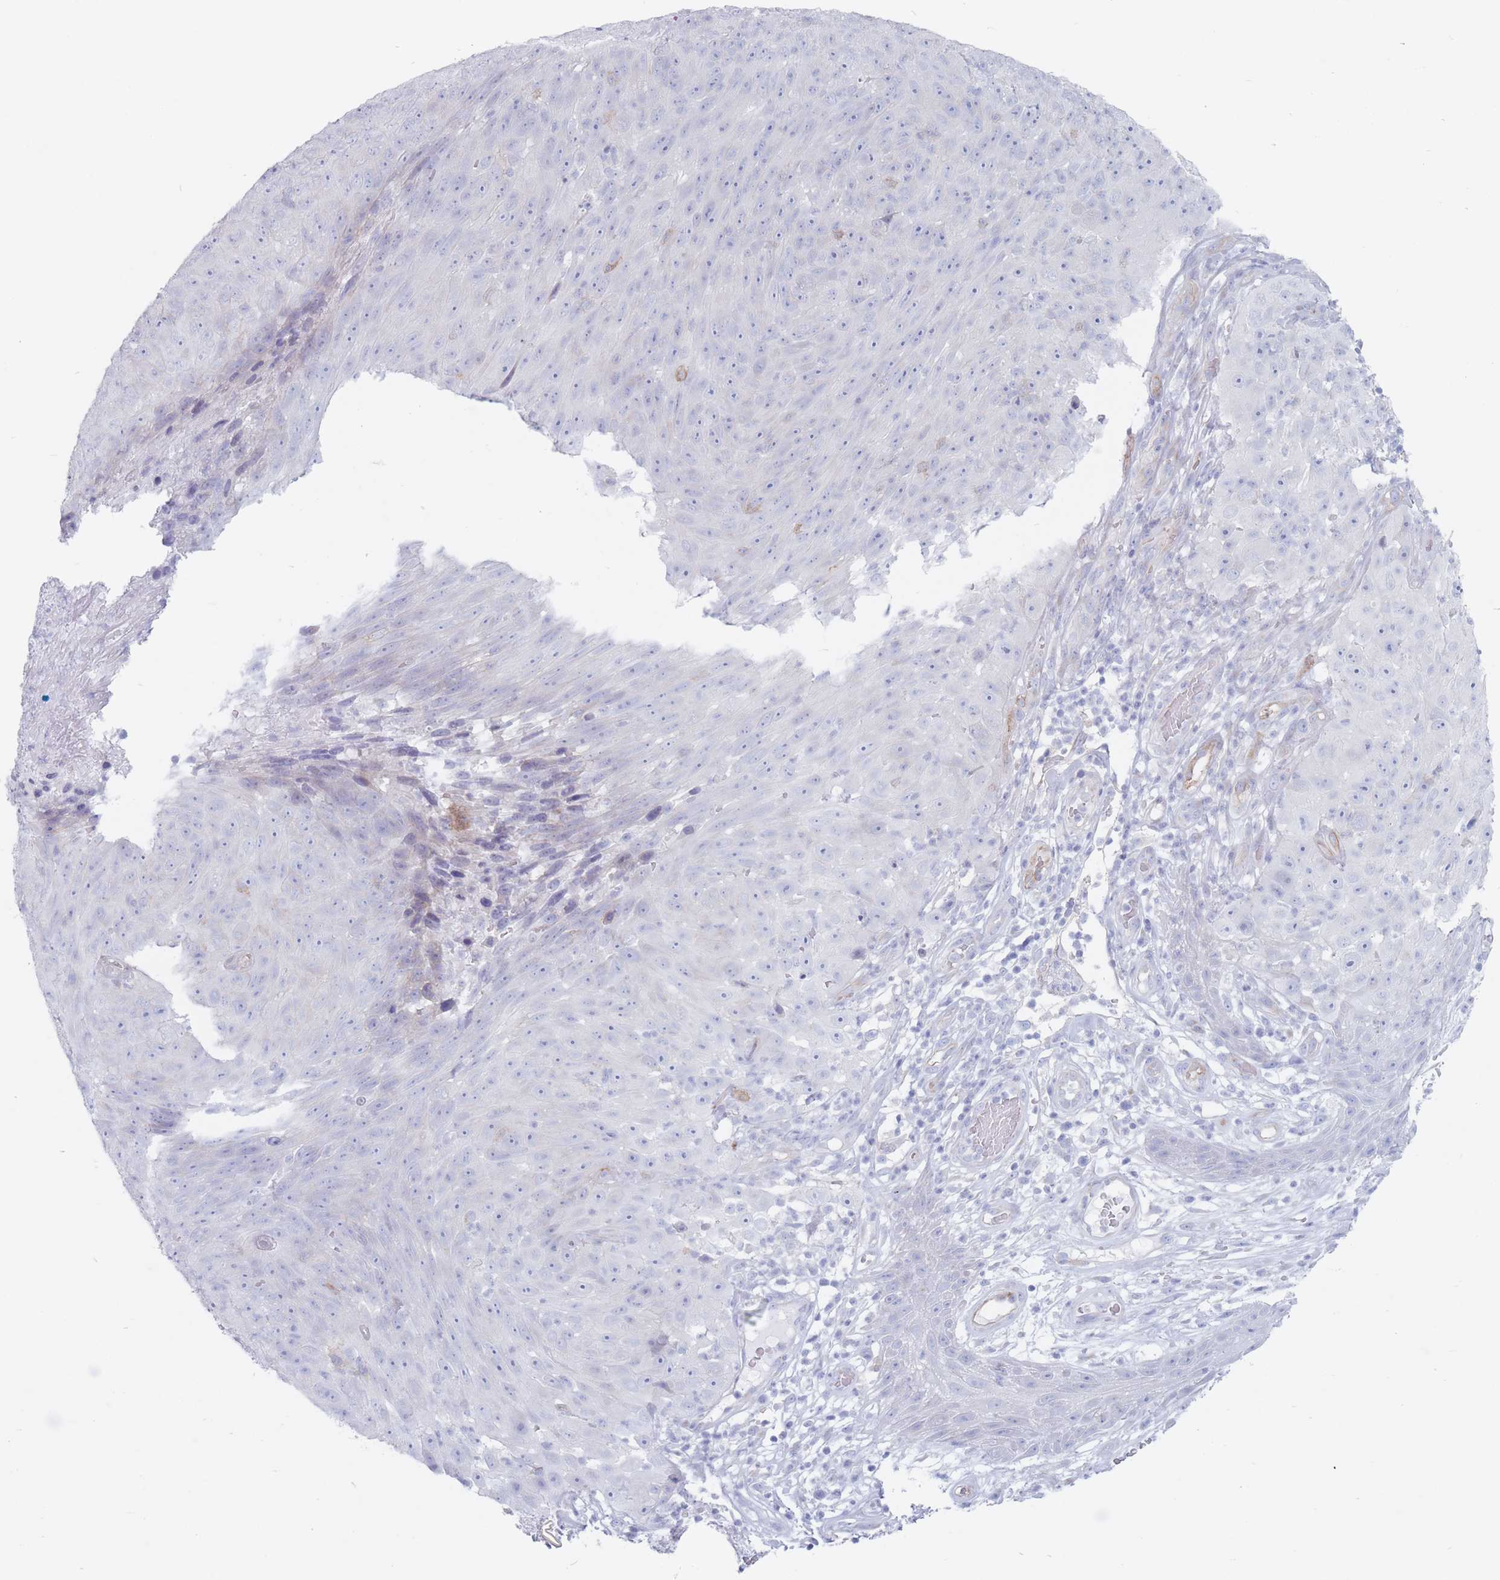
{"staining": {"intensity": "negative", "quantity": "none", "location": "none"}, "tissue": "skin cancer", "cell_type": "Tumor cells", "image_type": "cancer", "snomed": [{"axis": "morphology", "description": "Squamous cell carcinoma, NOS"}, {"axis": "topography", "description": "Skin"}], "caption": "IHC of skin cancer exhibits no positivity in tumor cells.", "gene": "PLPP1", "patient": {"sex": "female", "age": 87}}